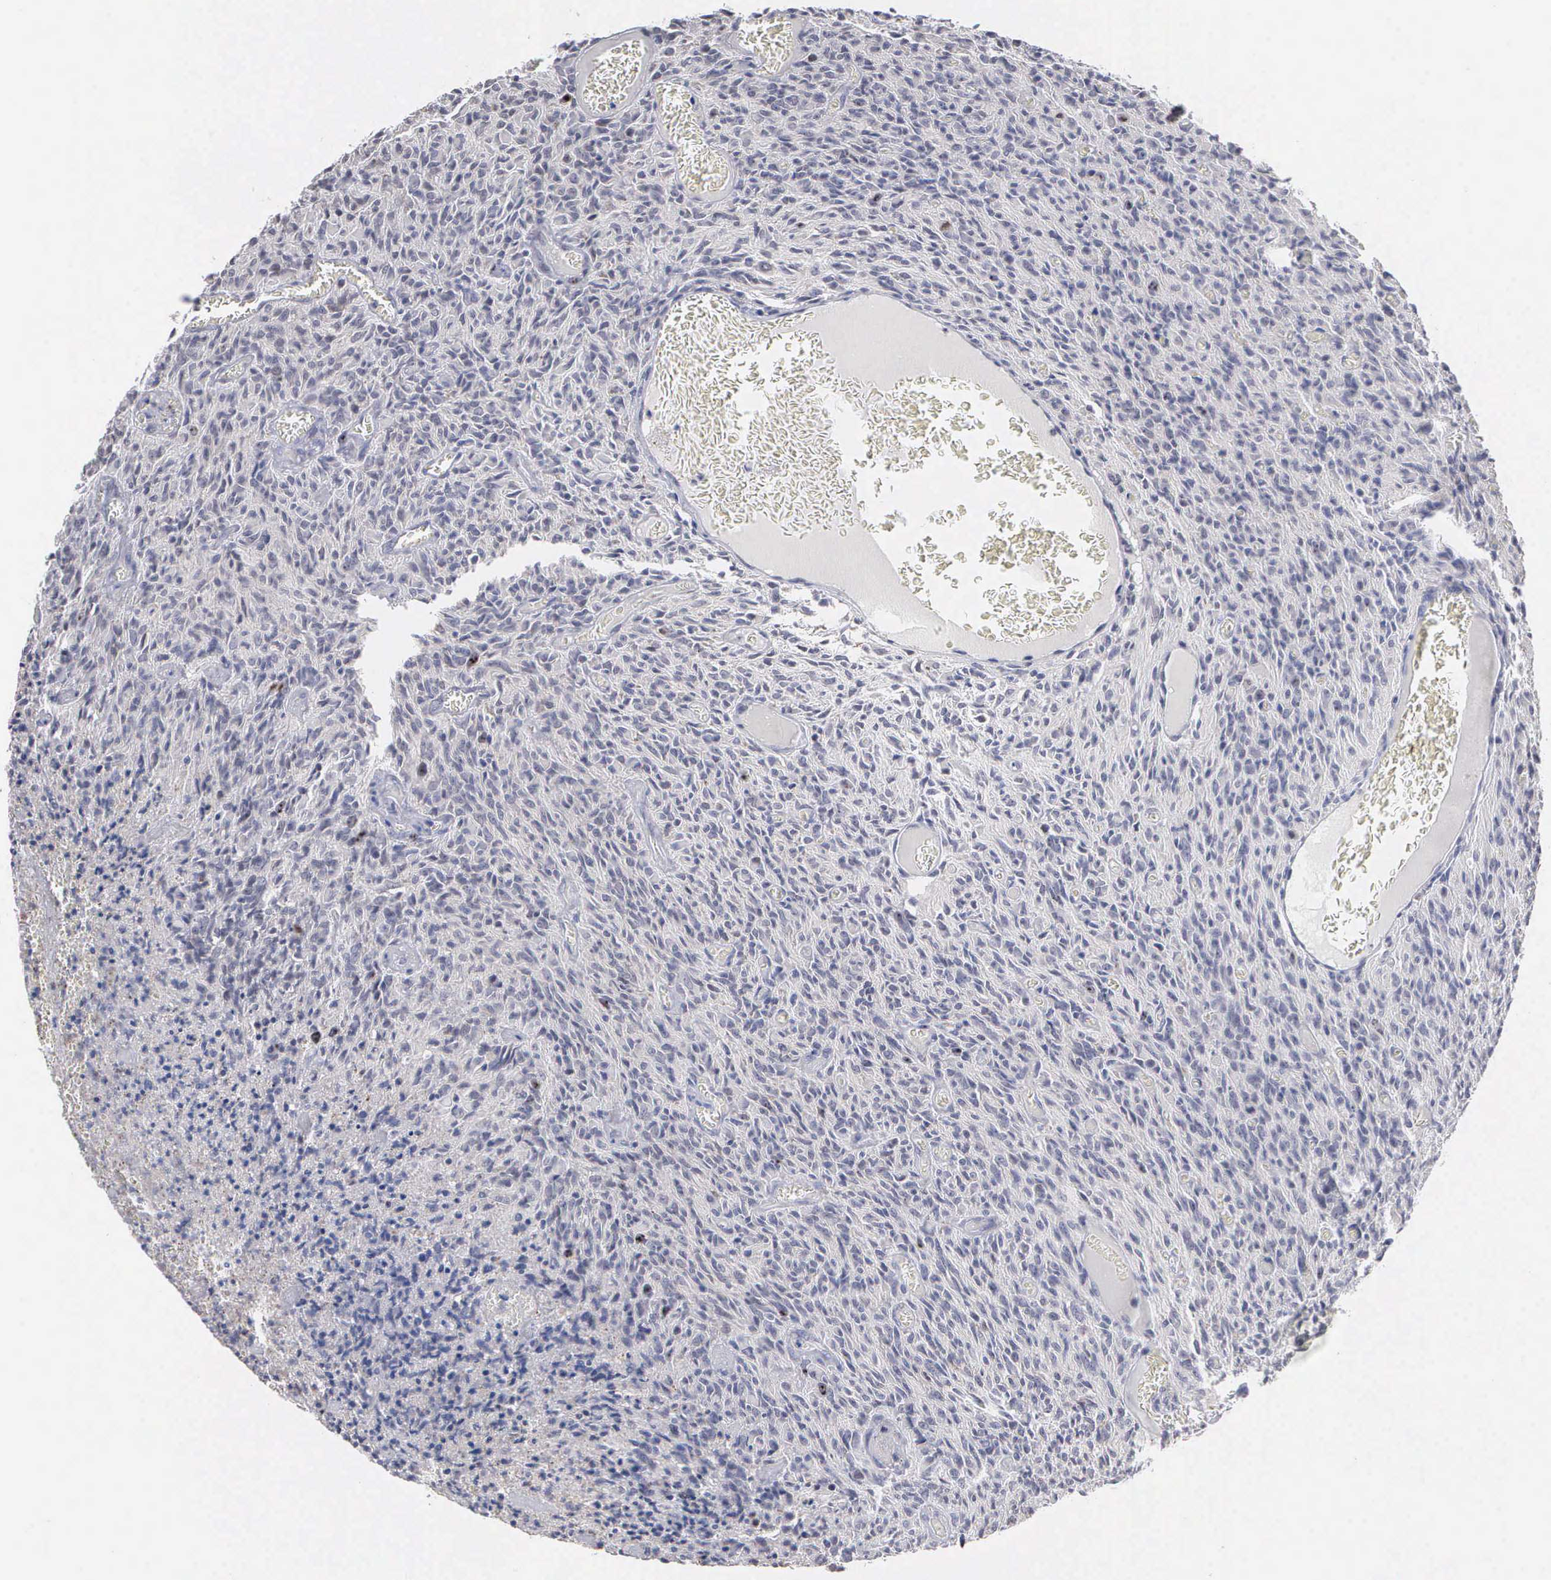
{"staining": {"intensity": "negative", "quantity": "none", "location": "none"}, "tissue": "glioma", "cell_type": "Tumor cells", "image_type": "cancer", "snomed": [{"axis": "morphology", "description": "Glioma, malignant, High grade"}, {"axis": "topography", "description": "Brain"}], "caption": "High power microscopy micrograph of an immunohistochemistry (IHC) micrograph of glioma, revealing no significant positivity in tumor cells.", "gene": "KDM6A", "patient": {"sex": "male", "age": 56}}